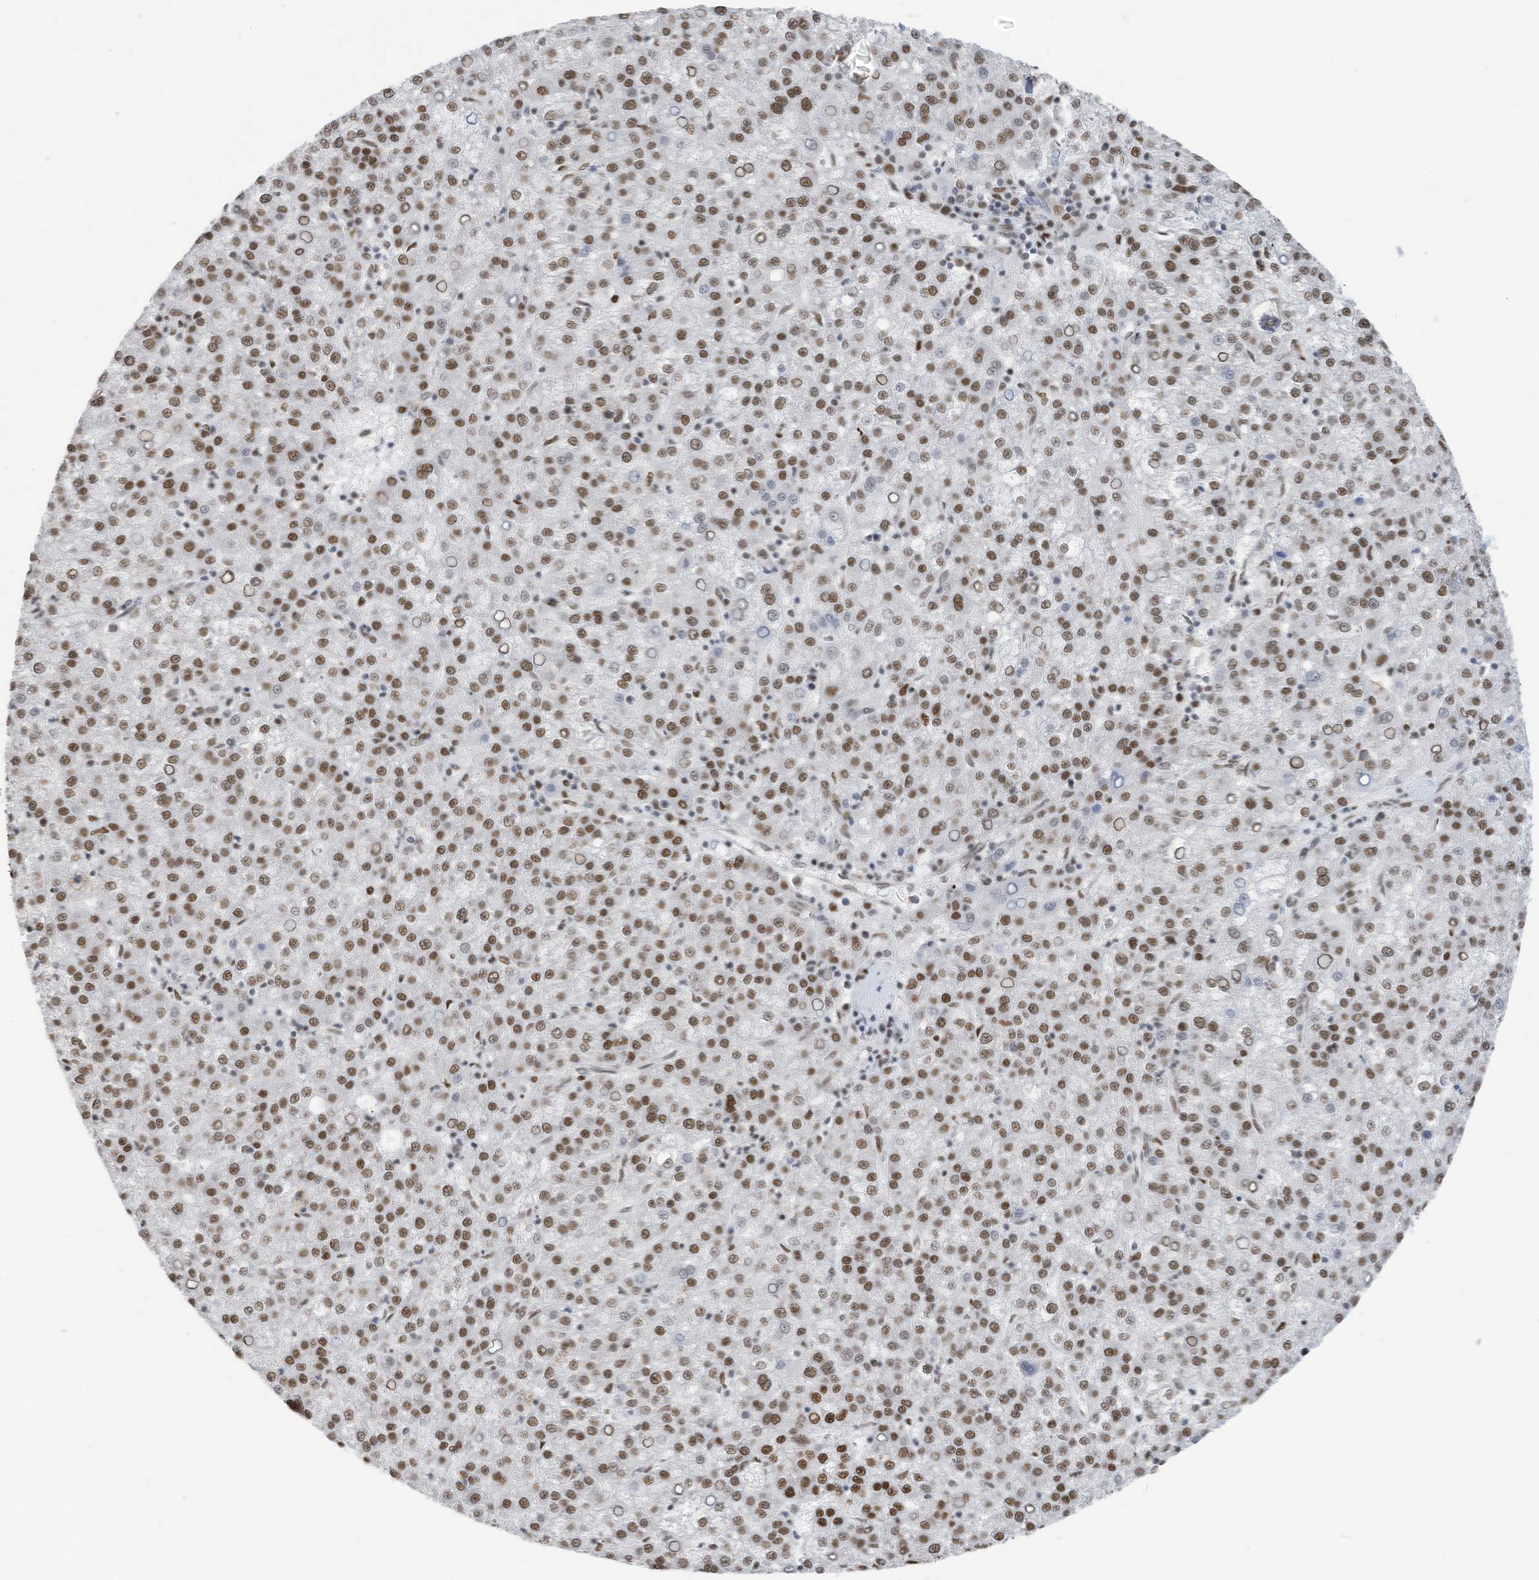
{"staining": {"intensity": "moderate", "quantity": ">75%", "location": "nuclear"}, "tissue": "liver cancer", "cell_type": "Tumor cells", "image_type": "cancer", "snomed": [{"axis": "morphology", "description": "Carcinoma, Hepatocellular, NOS"}, {"axis": "topography", "description": "Liver"}], "caption": "Approximately >75% of tumor cells in human liver cancer display moderate nuclear protein expression as visualized by brown immunohistochemical staining.", "gene": "KHSRP", "patient": {"sex": "female", "age": 58}}